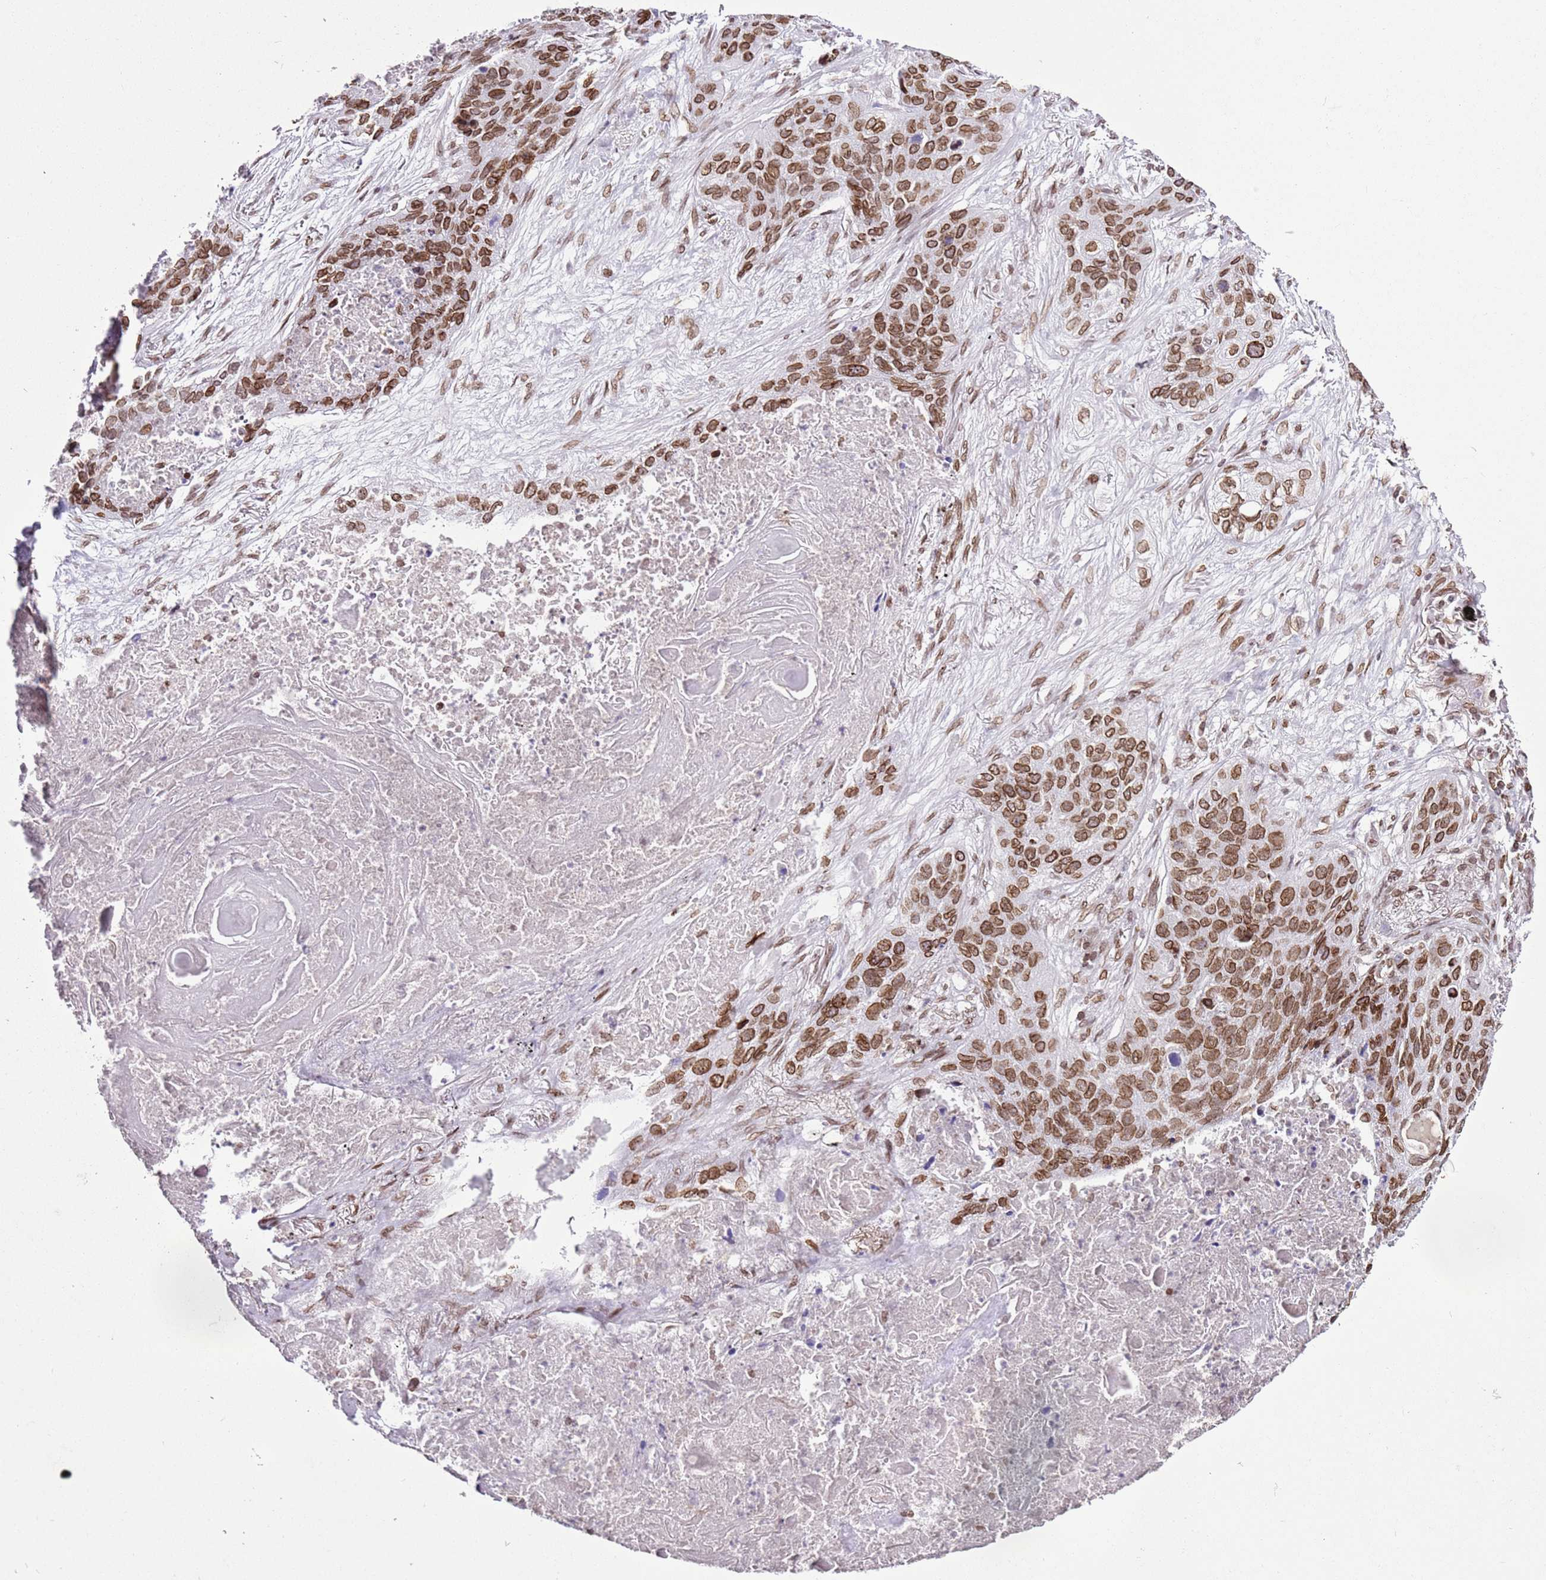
{"staining": {"intensity": "moderate", "quantity": ">75%", "location": "cytoplasmic/membranous,nuclear"}, "tissue": "lung cancer", "cell_type": "Tumor cells", "image_type": "cancer", "snomed": [{"axis": "morphology", "description": "Squamous cell carcinoma, NOS"}, {"axis": "topography", "description": "Lung"}], "caption": "There is medium levels of moderate cytoplasmic/membranous and nuclear positivity in tumor cells of squamous cell carcinoma (lung), as demonstrated by immunohistochemical staining (brown color).", "gene": "POU6F1", "patient": {"sex": "female", "age": 63}}